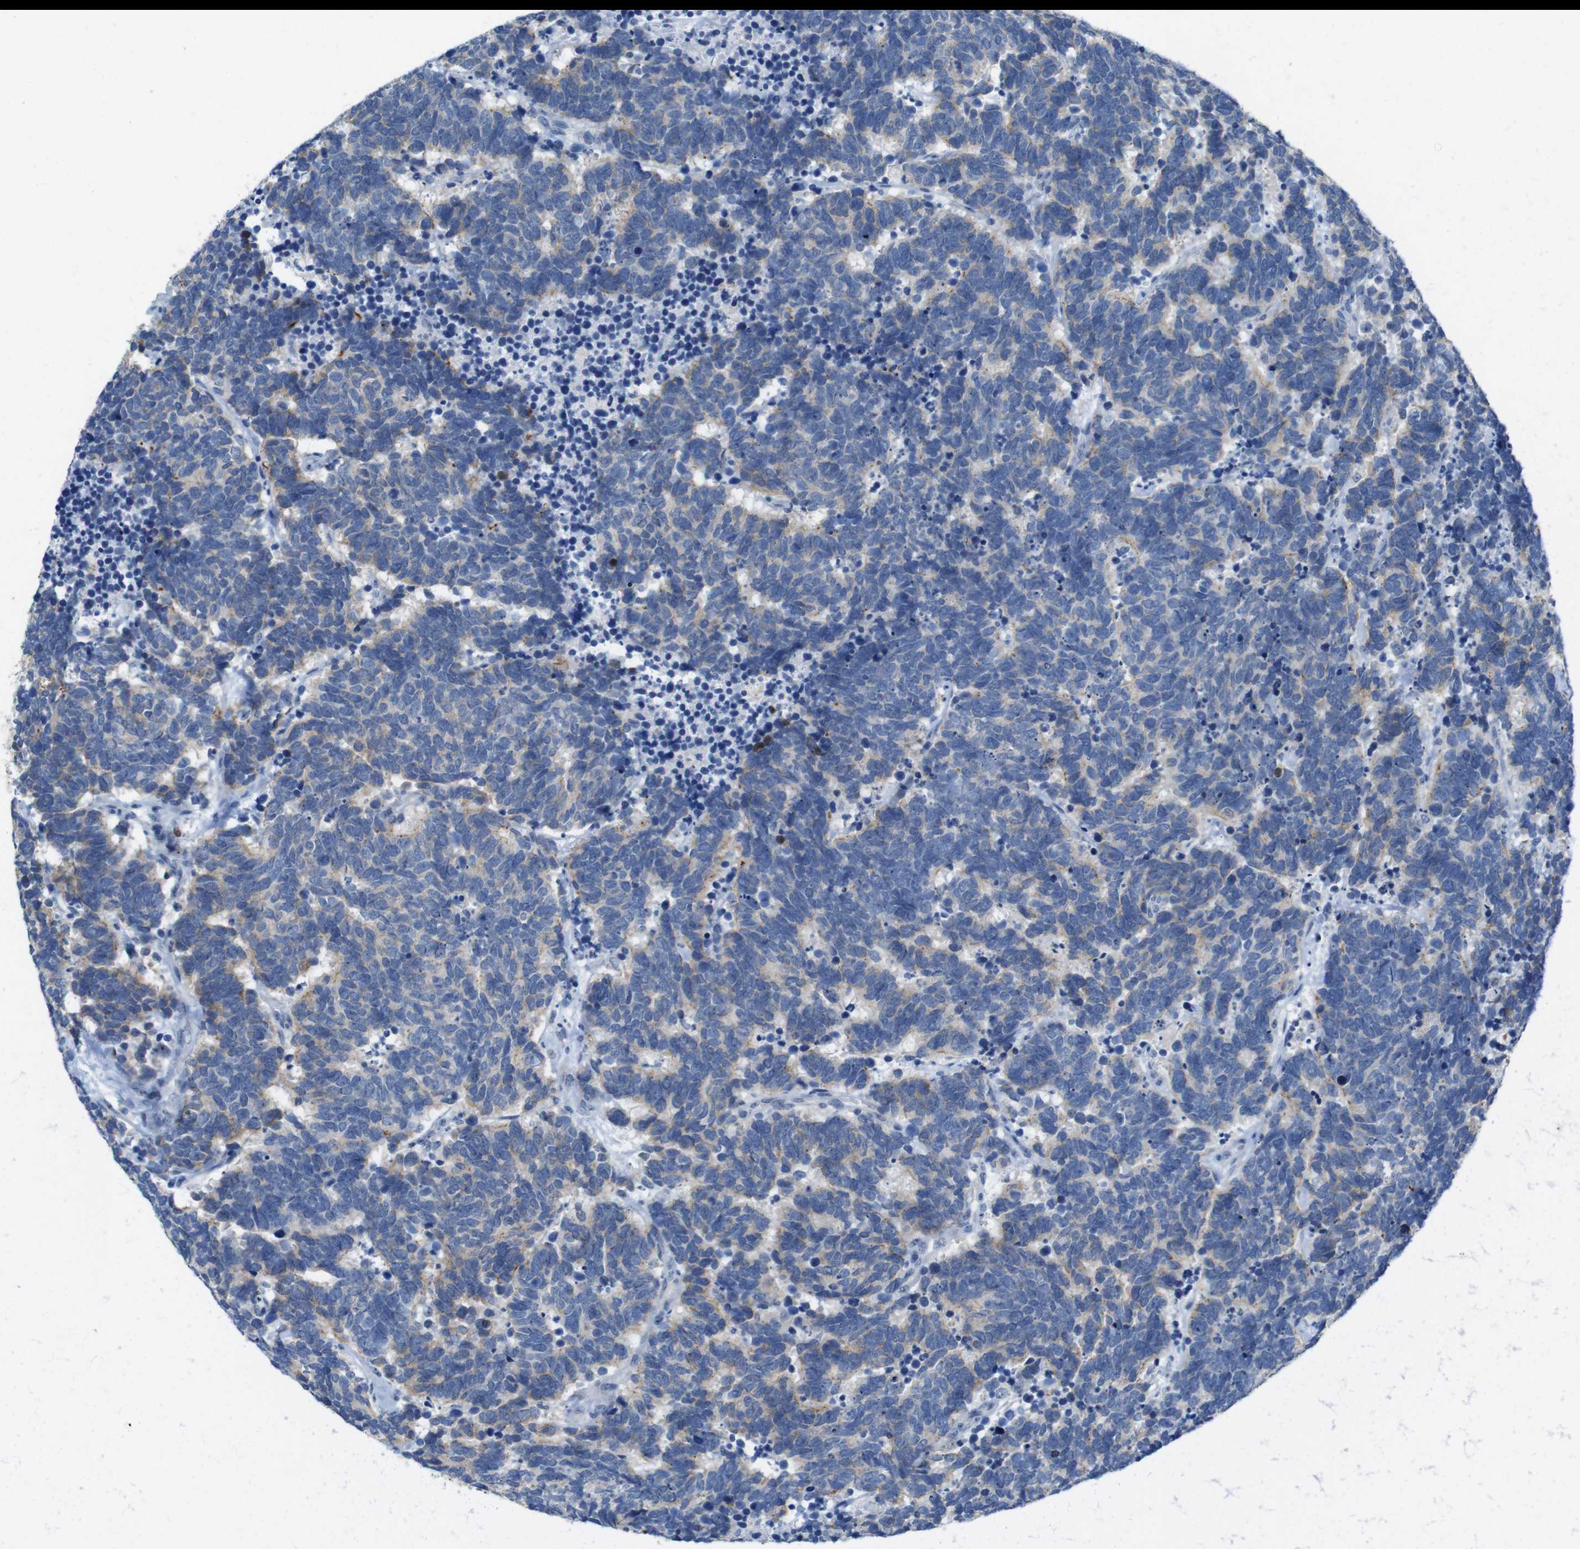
{"staining": {"intensity": "negative", "quantity": "none", "location": "none"}, "tissue": "carcinoid", "cell_type": "Tumor cells", "image_type": "cancer", "snomed": [{"axis": "morphology", "description": "Carcinoma, NOS"}, {"axis": "morphology", "description": "Carcinoid, malignant, NOS"}, {"axis": "topography", "description": "Urinary bladder"}], "caption": "IHC of human carcinoma exhibits no expression in tumor cells.", "gene": "TJP3", "patient": {"sex": "male", "age": 57}}